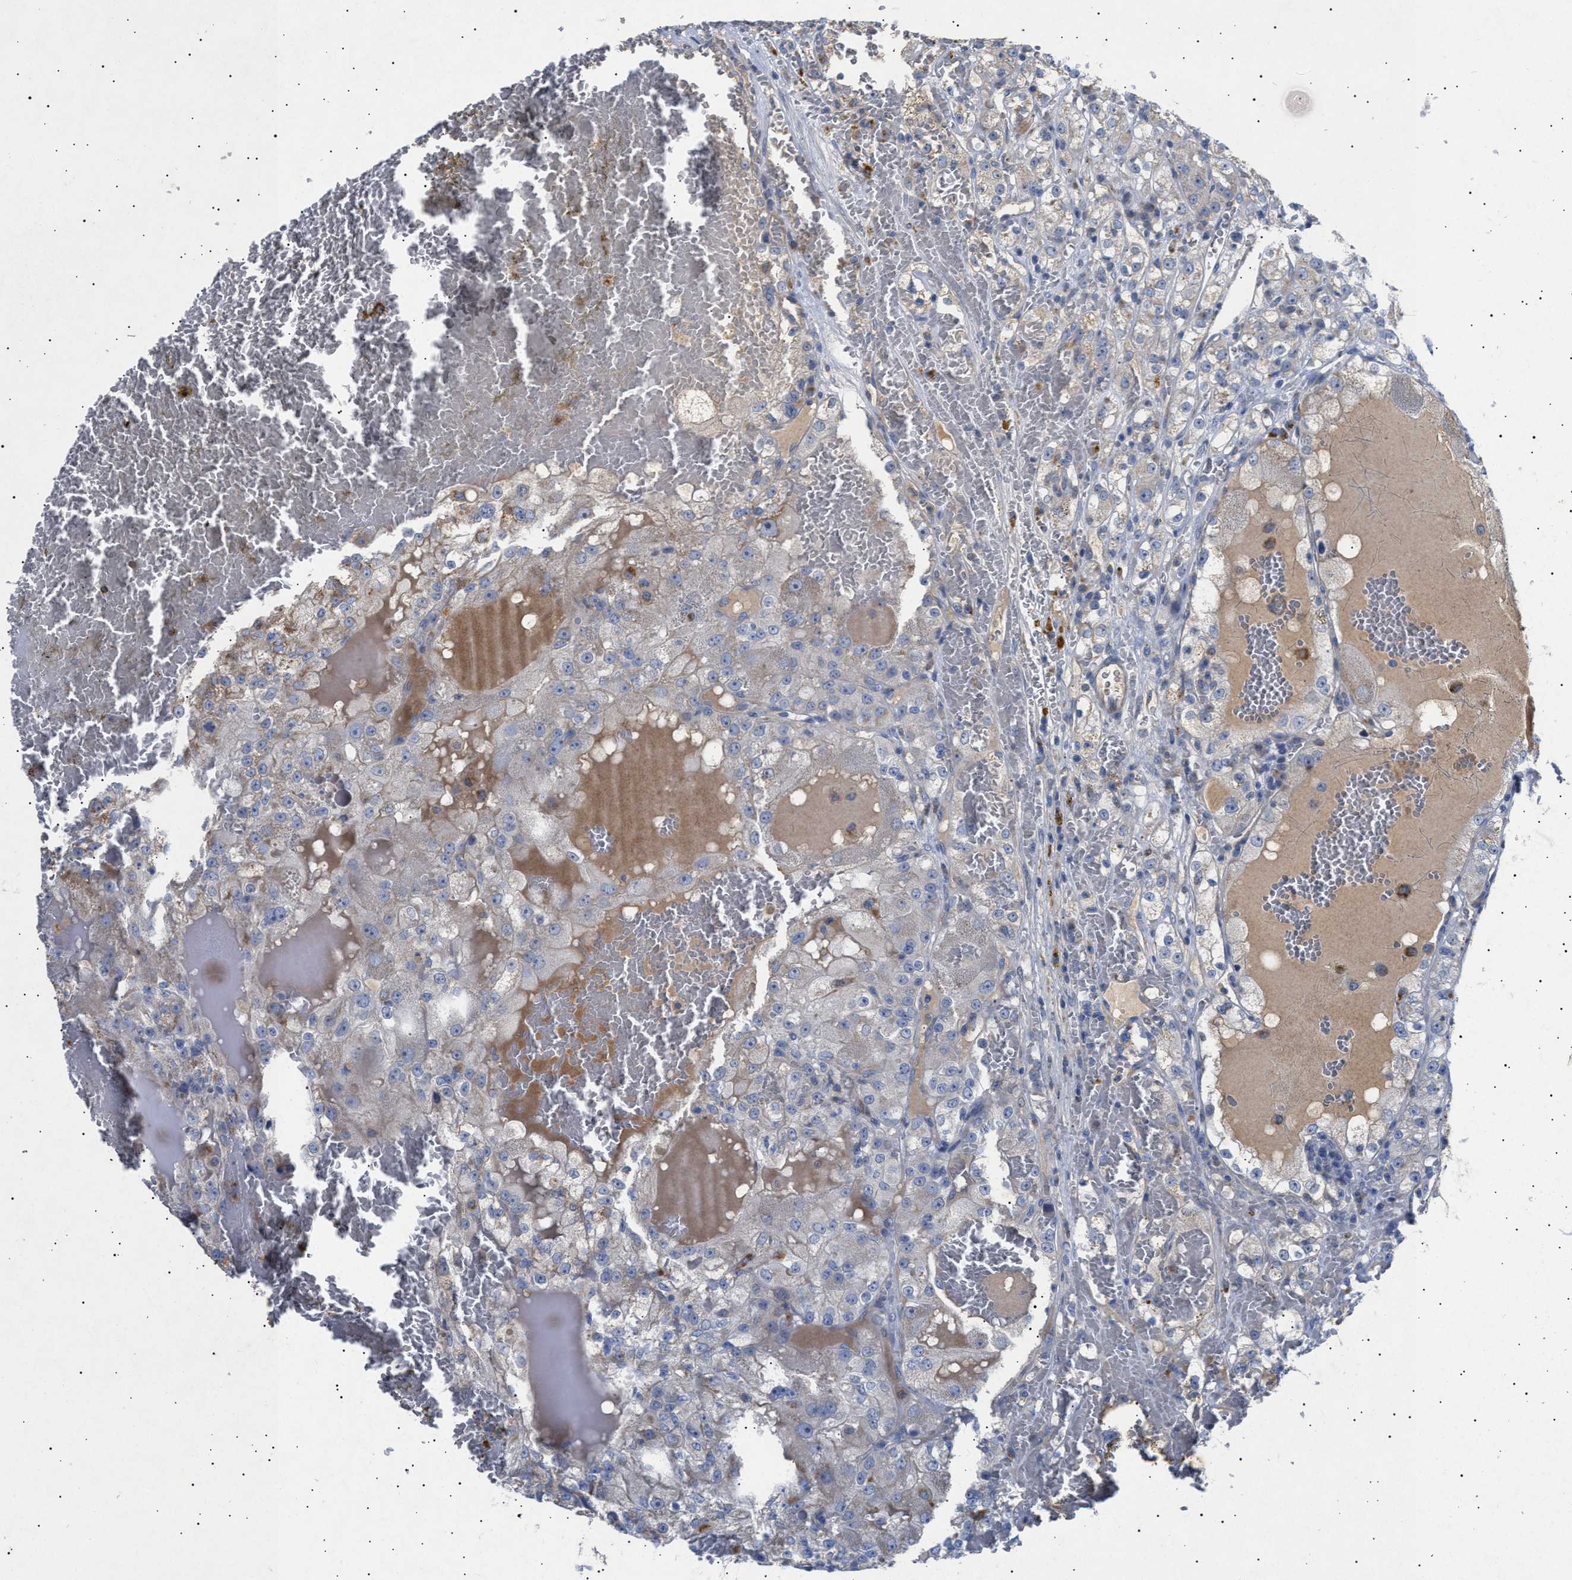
{"staining": {"intensity": "negative", "quantity": "none", "location": "none"}, "tissue": "renal cancer", "cell_type": "Tumor cells", "image_type": "cancer", "snomed": [{"axis": "morphology", "description": "Normal tissue, NOS"}, {"axis": "morphology", "description": "Adenocarcinoma, NOS"}, {"axis": "topography", "description": "Kidney"}], "caption": "Human renal cancer stained for a protein using immunohistochemistry shows no staining in tumor cells.", "gene": "SIRT5", "patient": {"sex": "male", "age": 61}}